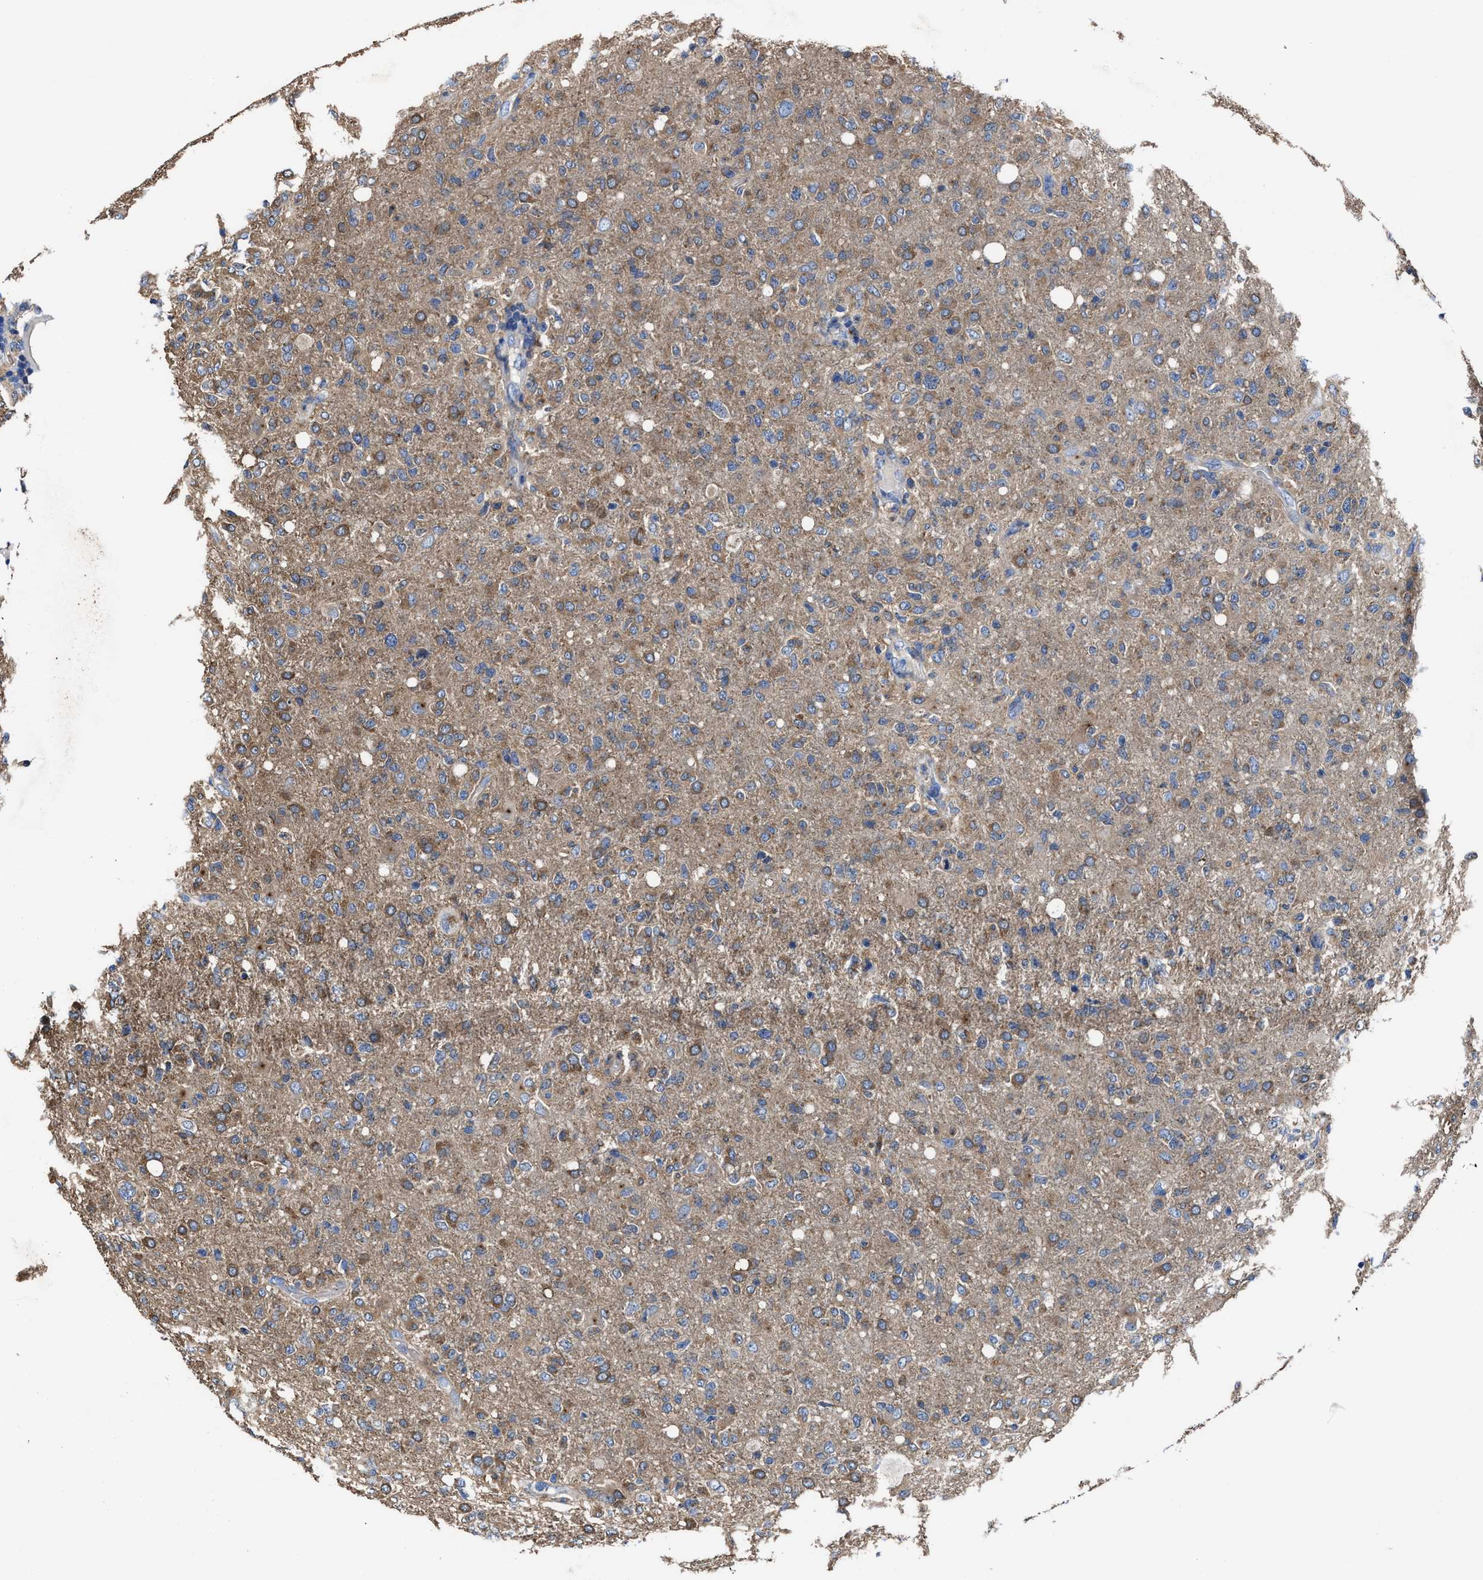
{"staining": {"intensity": "moderate", "quantity": "25%-75%", "location": "cytoplasmic/membranous"}, "tissue": "glioma", "cell_type": "Tumor cells", "image_type": "cancer", "snomed": [{"axis": "morphology", "description": "Glioma, malignant, High grade"}, {"axis": "topography", "description": "Brain"}], "caption": "The immunohistochemical stain labels moderate cytoplasmic/membranous staining in tumor cells of malignant glioma (high-grade) tissue.", "gene": "TMEM30A", "patient": {"sex": "female", "age": 57}}